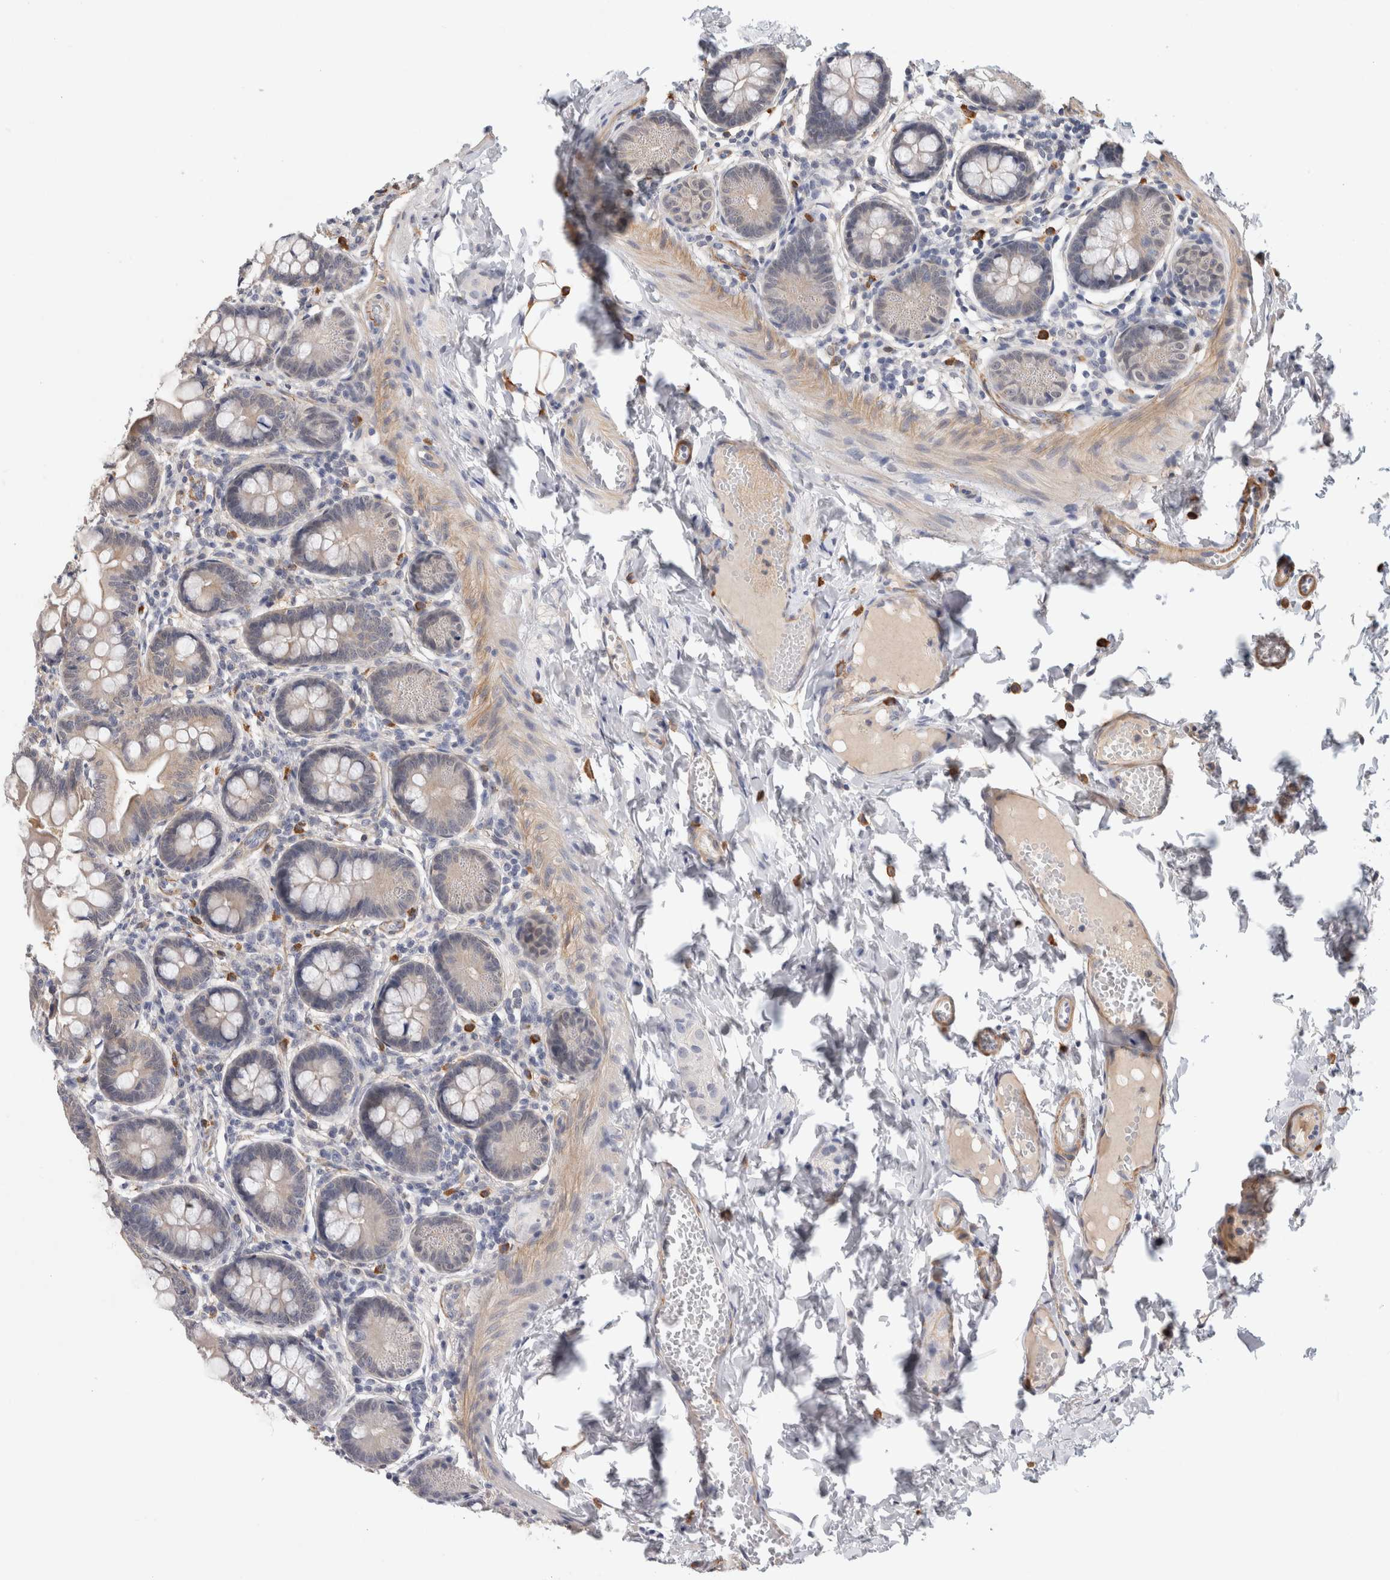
{"staining": {"intensity": "negative", "quantity": "none", "location": "none"}, "tissue": "small intestine", "cell_type": "Glandular cells", "image_type": "normal", "snomed": [{"axis": "morphology", "description": "Normal tissue, NOS"}, {"axis": "topography", "description": "Small intestine"}], "caption": "Small intestine was stained to show a protein in brown. There is no significant staining in glandular cells. The staining was performed using DAB to visualize the protein expression in brown, while the nuclei were stained in blue with hematoxylin (Magnification: 20x).", "gene": "PGM1", "patient": {"sex": "male", "age": 7}}